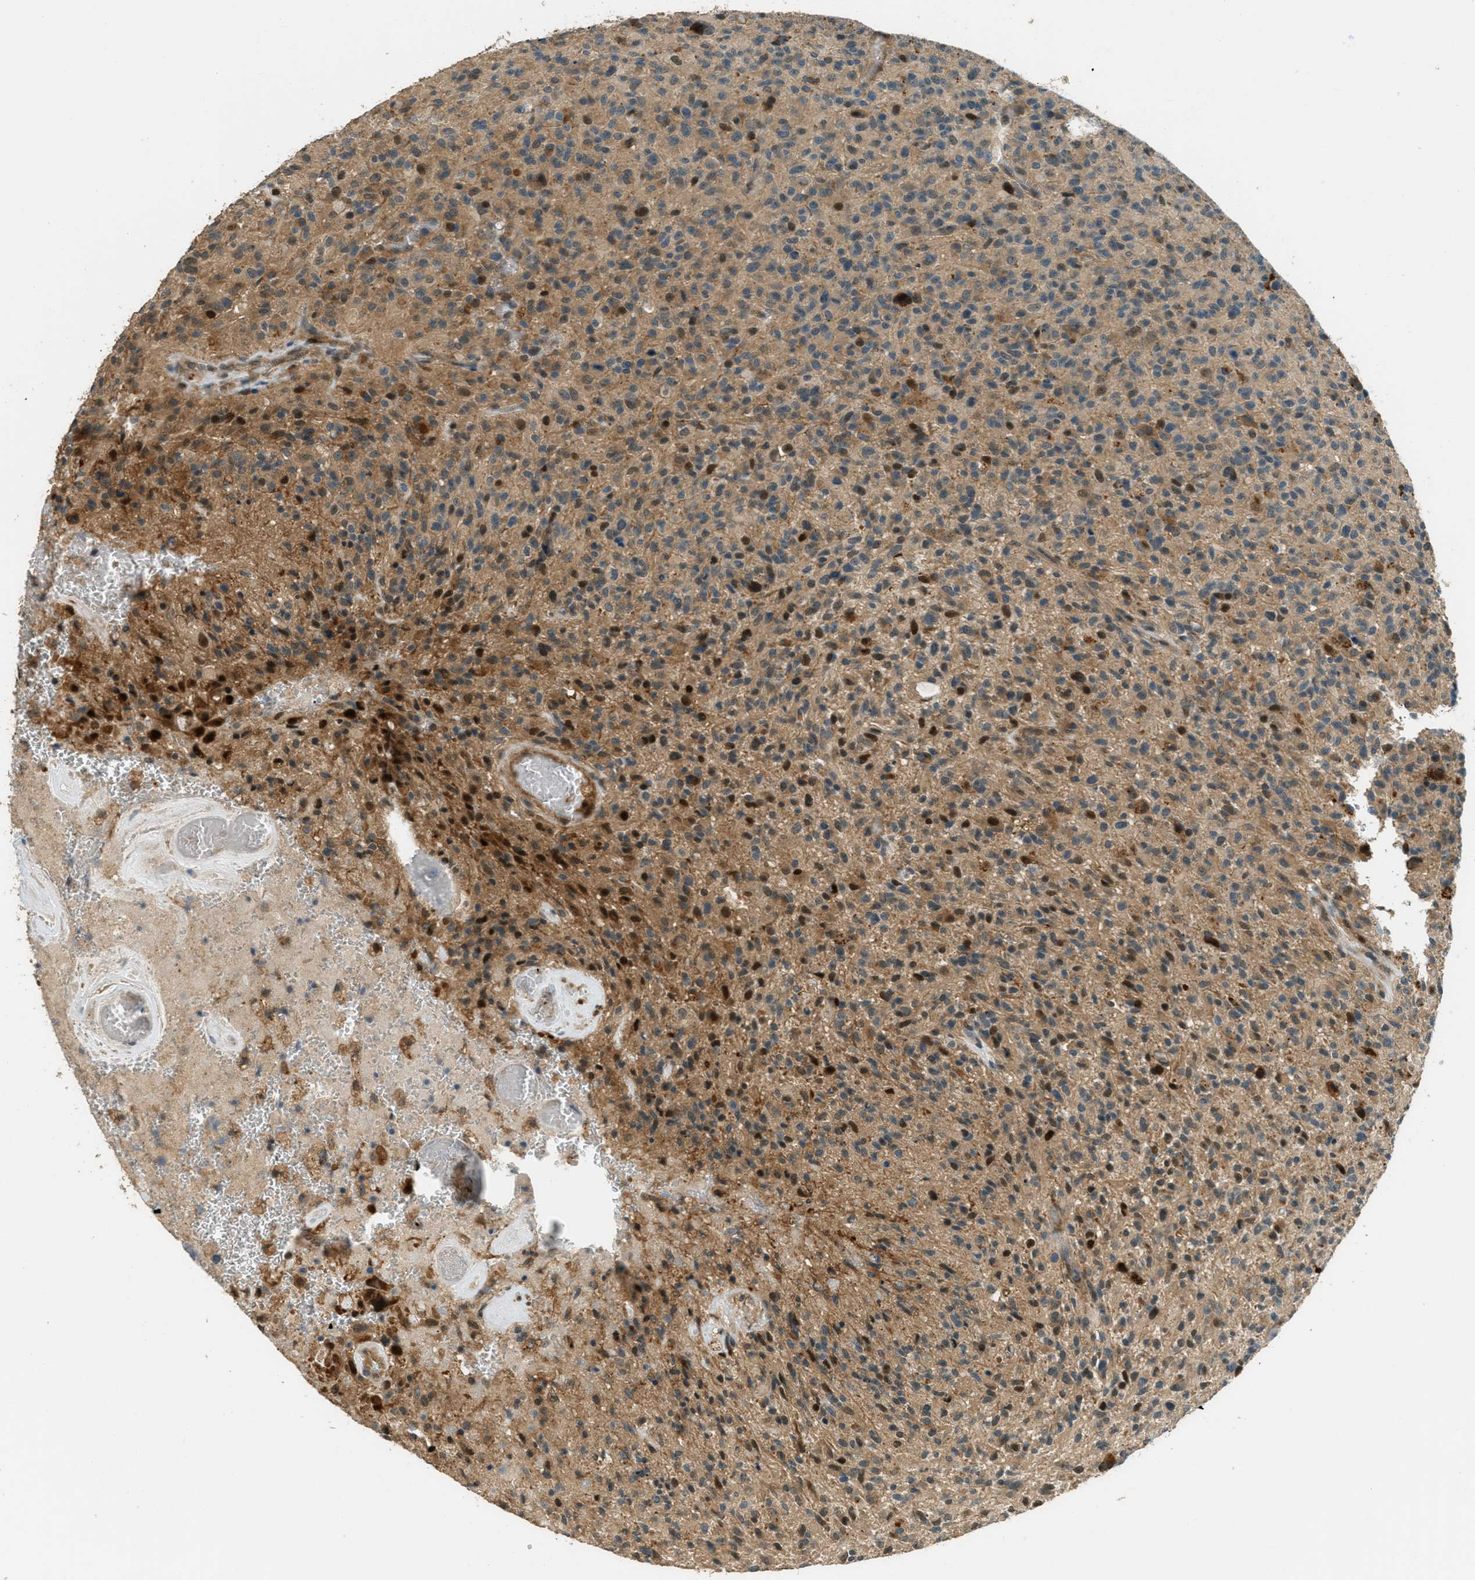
{"staining": {"intensity": "moderate", "quantity": "25%-75%", "location": "cytoplasmic/membranous,nuclear"}, "tissue": "glioma", "cell_type": "Tumor cells", "image_type": "cancer", "snomed": [{"axis": "morphology", "description": "Glioma, malignant, High grade"}, {"axis": "topography", "description": "Brain"}], "caption": "Human glioma stained with a protein marker displays moderate staining in tumor cells.", "gene": "PTPN23", "patient": {"sex": "male", "age": 71}}